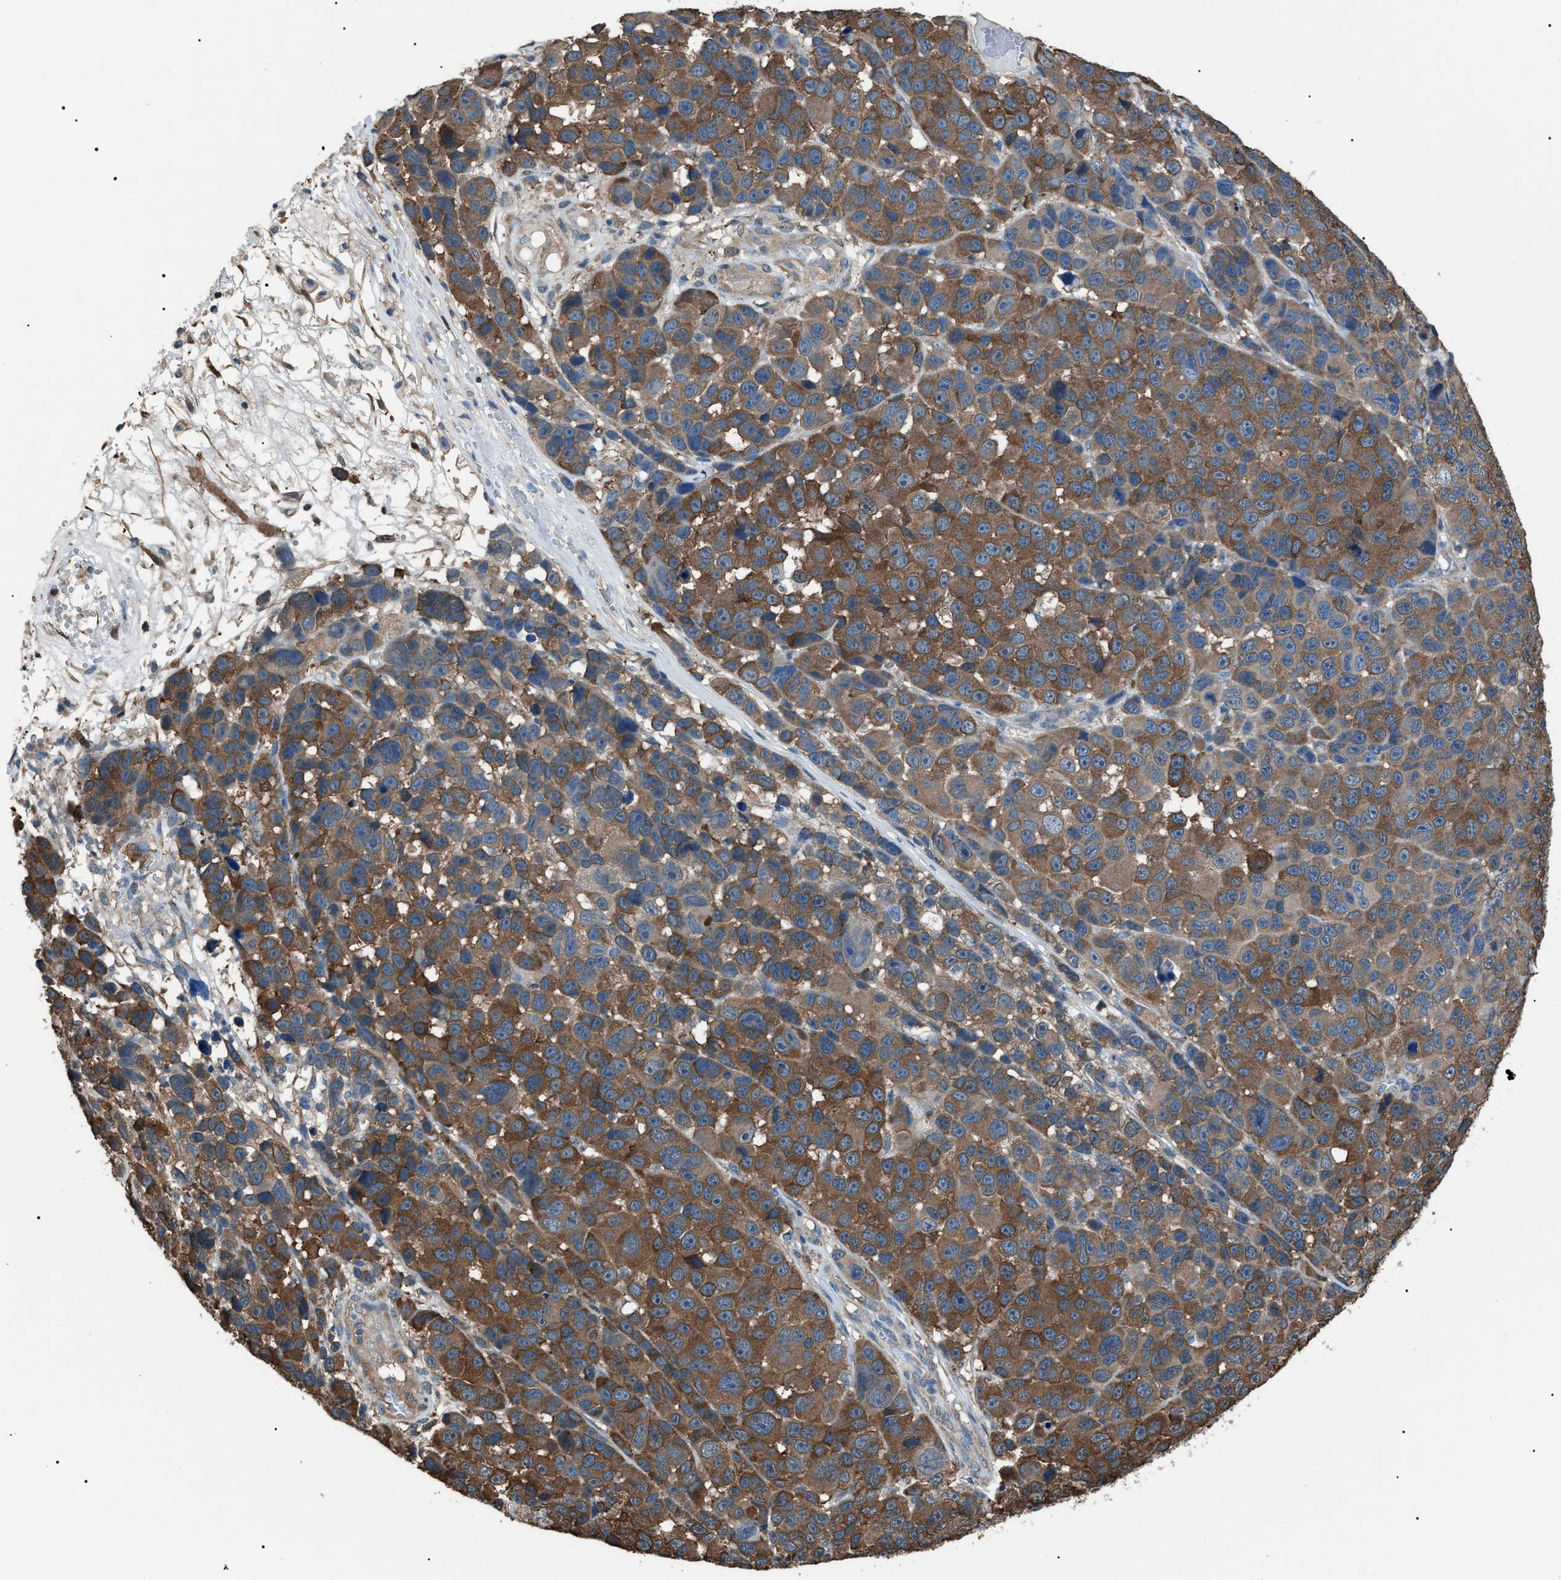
{"staining": {"intensity": "moderate", "quantity": ">75%", "location": "cytoplasmic/membranous"}, "tissue": "melanoma", "cell_type": "Tumor cells", "image_type": "cancer", "snomed": [{"axis": "morphology", "description": "Malignant melanoma, NOS"}, {"axis": "topography", "description": "Skin"}], "caption": "A histopathology image showing moderate cytoplasmic/membranous expression in approximately >75% of tumor cells in melanoma, as visualized by brown immunohistochemical staining.", "gene": "PDCD5", "patient": {"sex": "male", "age": 53}}